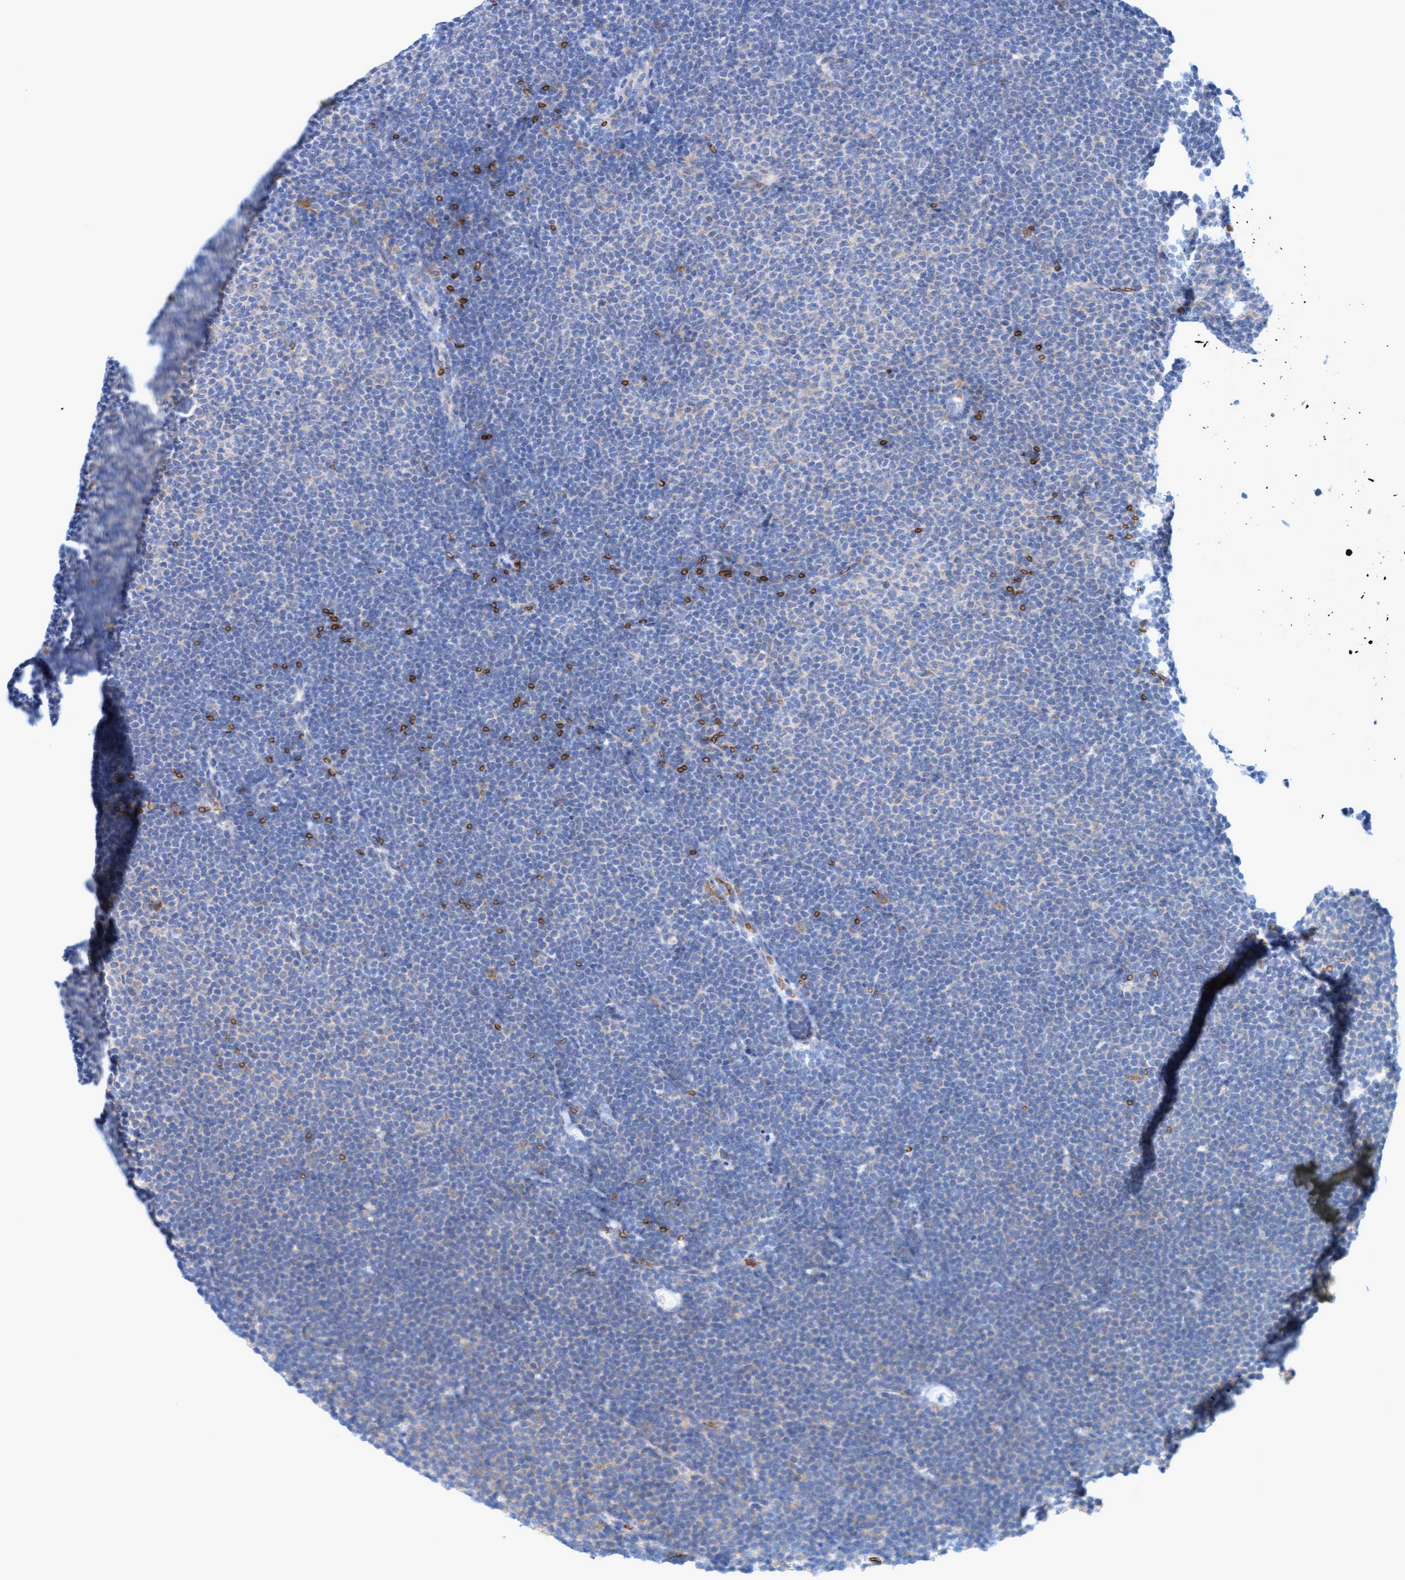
{"staining": {"intensity": "negative", "quantity": "none", "location": "none"}, "tissue": "lymphoma", "cell_type": "Tumor cells", "image_type": "cancer", "snomed": [{"axis": "morphology", "description": "Malignant lymphoma, non-Hodgkin's type, Low grade"}, {"axis": "topography", "description": "Lymph node"}], "caption": "Tumor cells are negative for brown protein staining in malignant lymphoma, non-Hodgkin's type (low-grade).", "gene": "SPEM2", "patient": {"sex": "female", "age": 53}}